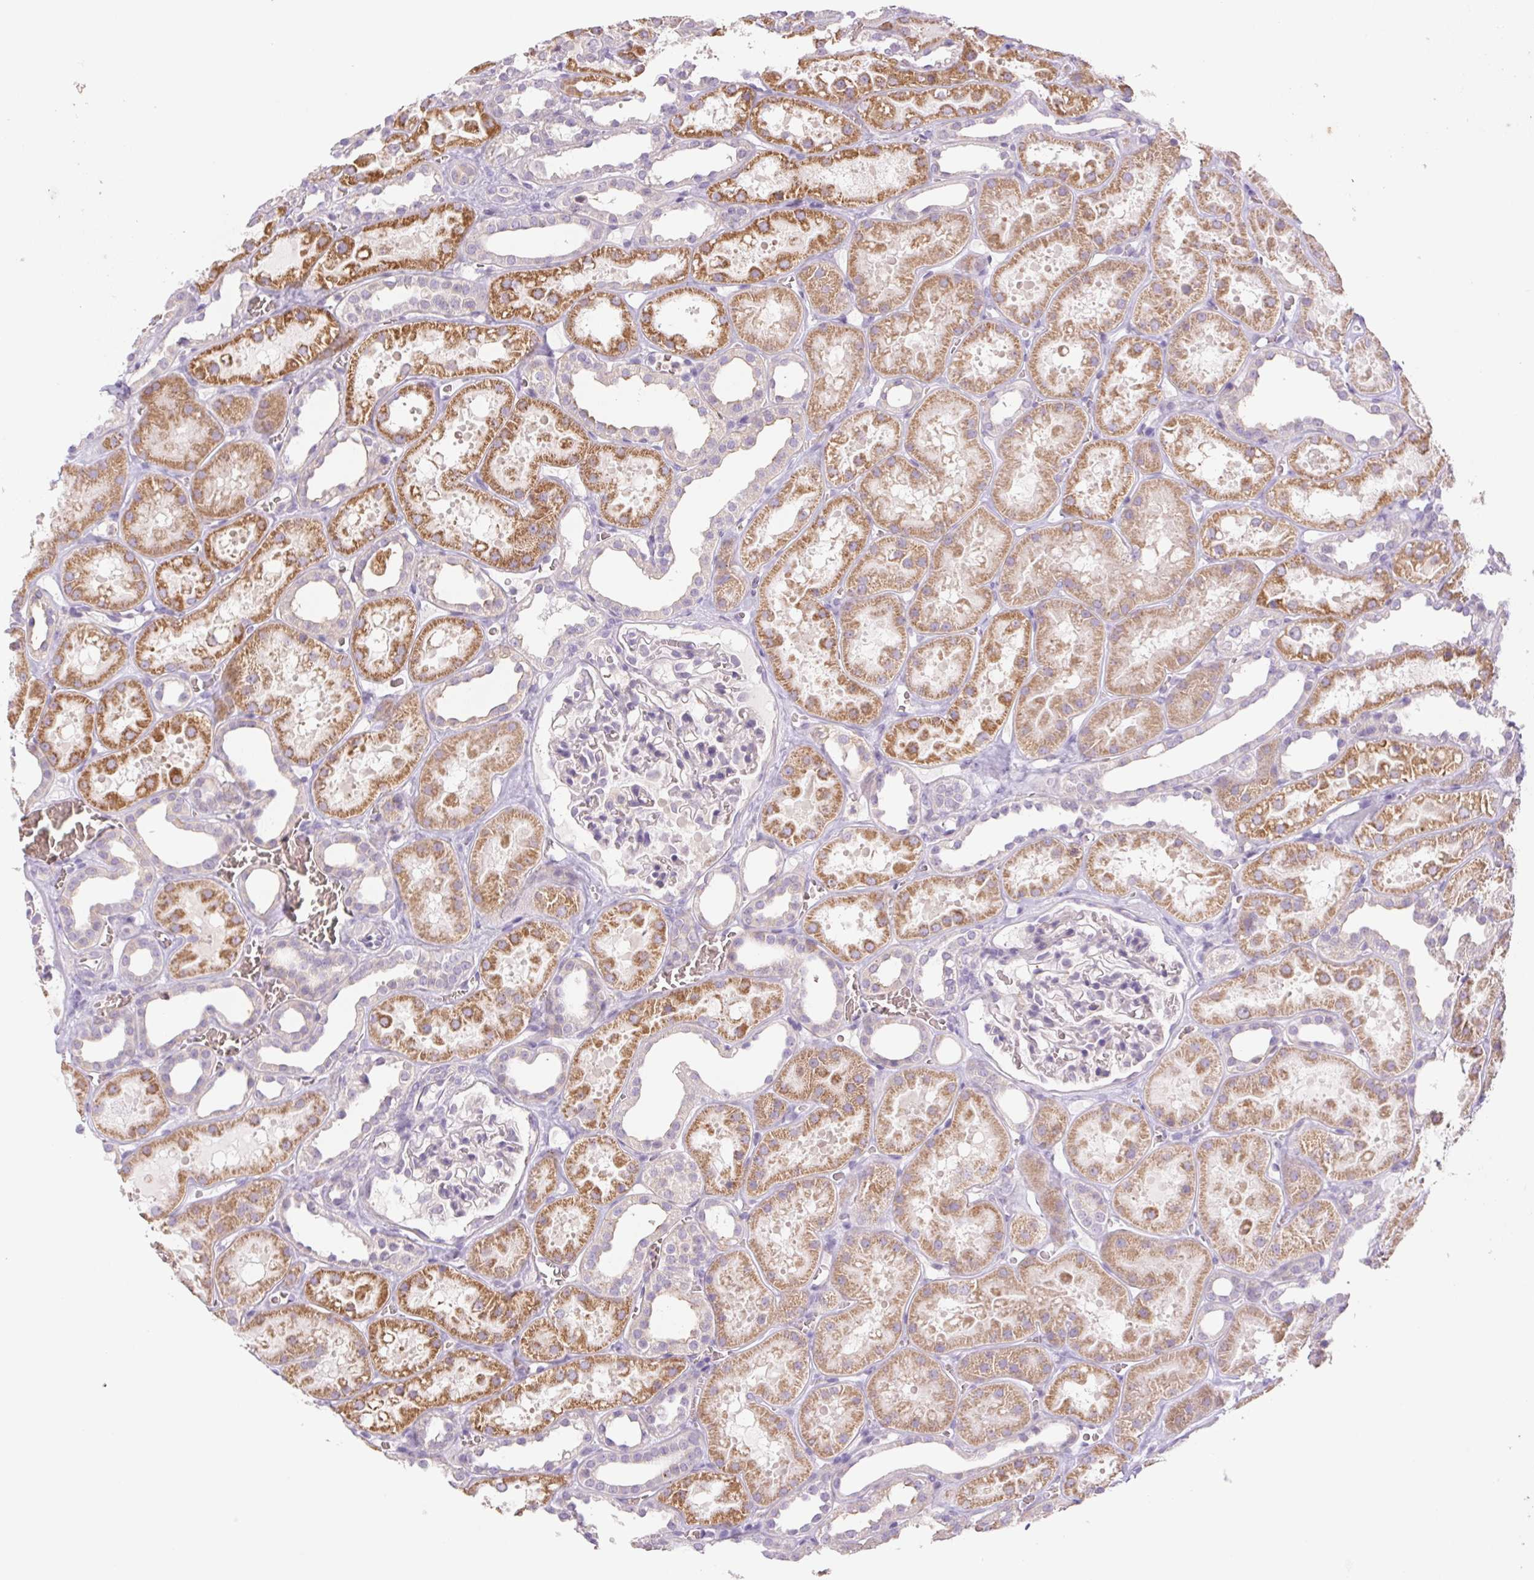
{"staining": {"intensity": "negative", "quantity": "none", "location": "none"}, "tissue": "kidney", "cell_type": "Cells in glomeruli", "image_type": "normal", "snomed": [{"axis": "morphology", "description": "Normal tissue, NOS"}, {"axis": "topography", "description": "Kidney"}], "caption": "There is no significant staining in cells in glomeruli of kidney. (Stains: DAB immunohistochemistry with hematoxylin counter stain, Microscopy: brightfield microscopy at high magnification).", "gene": "IGFL3", "patient": {"sex": "female", "age": 41}}